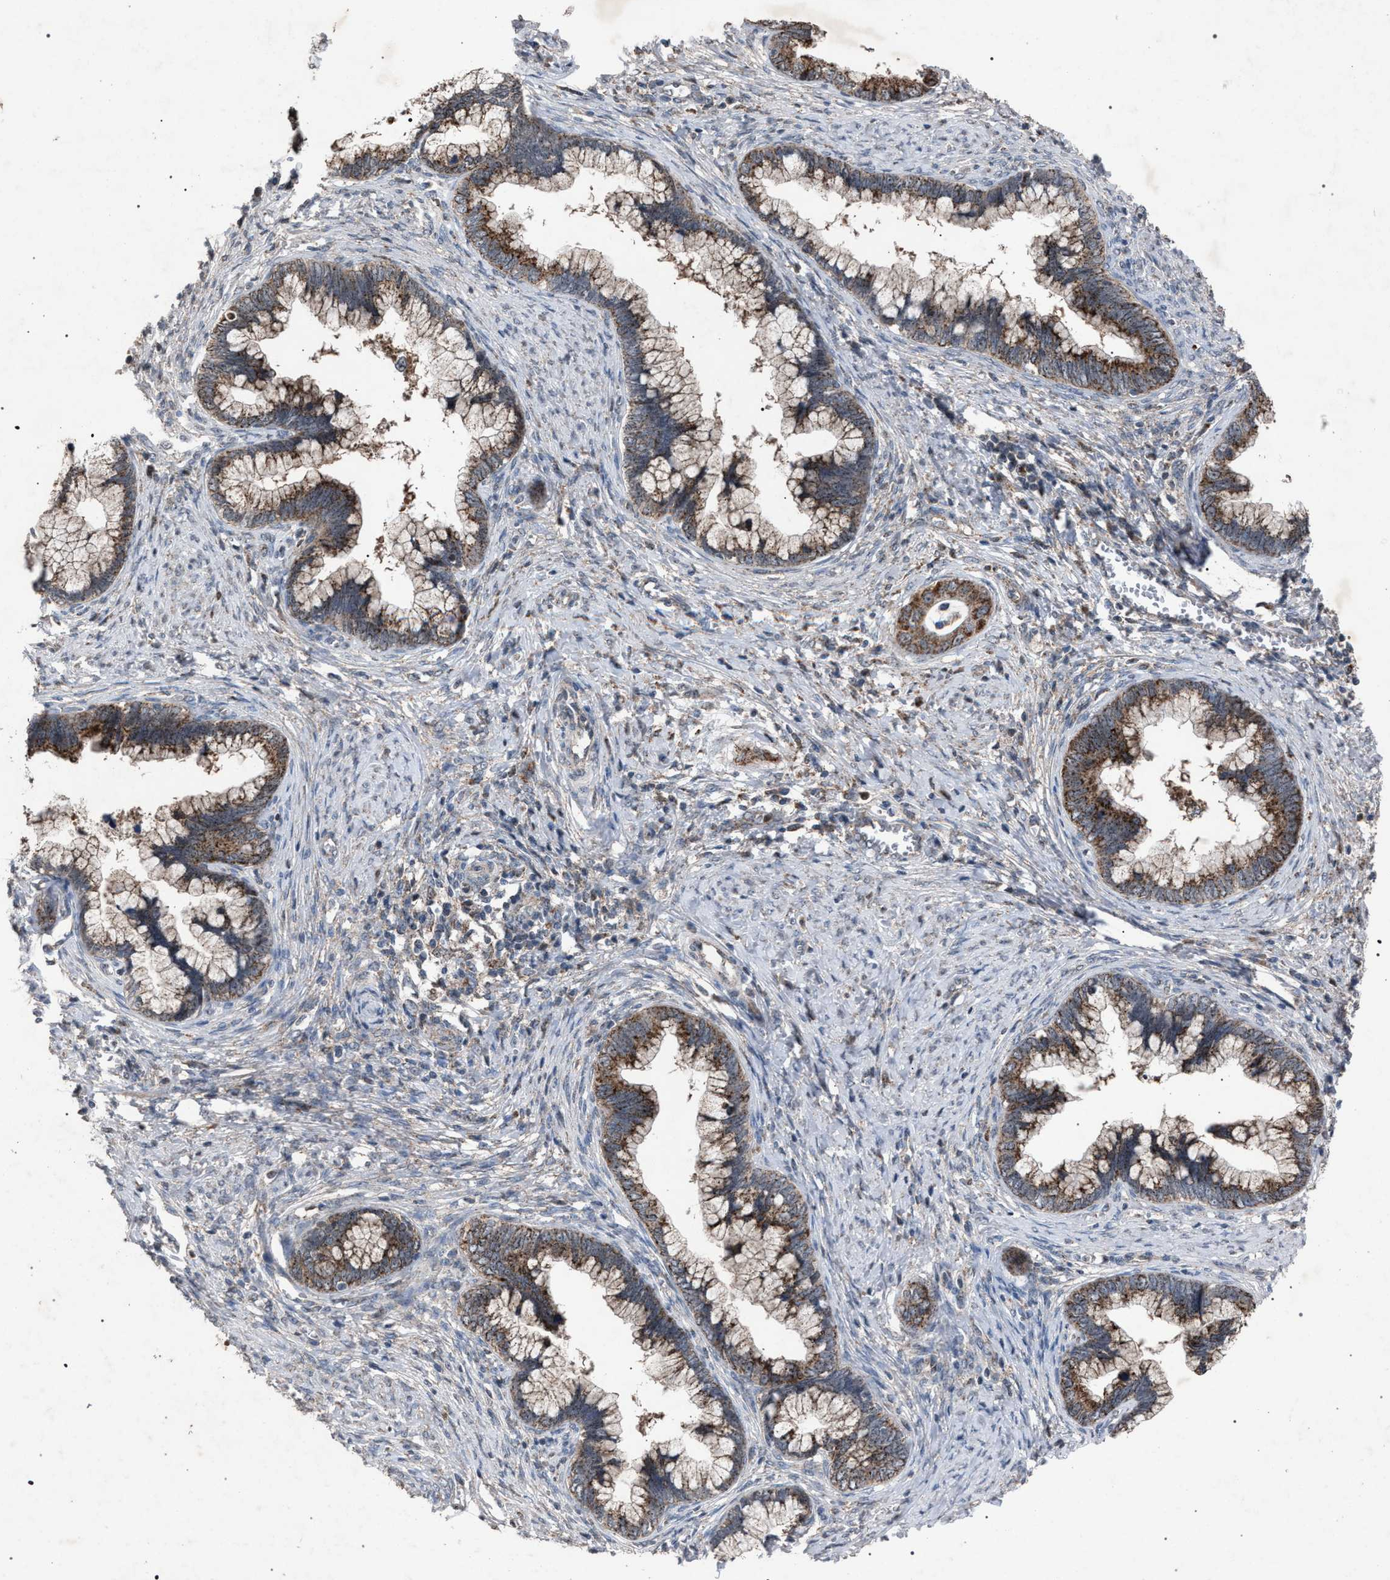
{"staining": {"intensity": "moderate", "quantity": ">75%", "location": "cytoplasmic/membranous"}, "tissue": "cervical cancer", "cell_type": "Tumor cells", "image_type": "cancer", "snomed": [{"axis": "morphology", "description": "Adenocarcinoma, NOS"}, {"axis": "topography", "description": "Cervix"}], "caption": "Human cervical cancer (adenocarcinoma) stained for a protein (brown) shows moderate cytoplasmic/membranous positive positivity in about >75% of tumor cells.", "gene": "HSD17B4", "patient": {"sex": "female", "age": 44}}